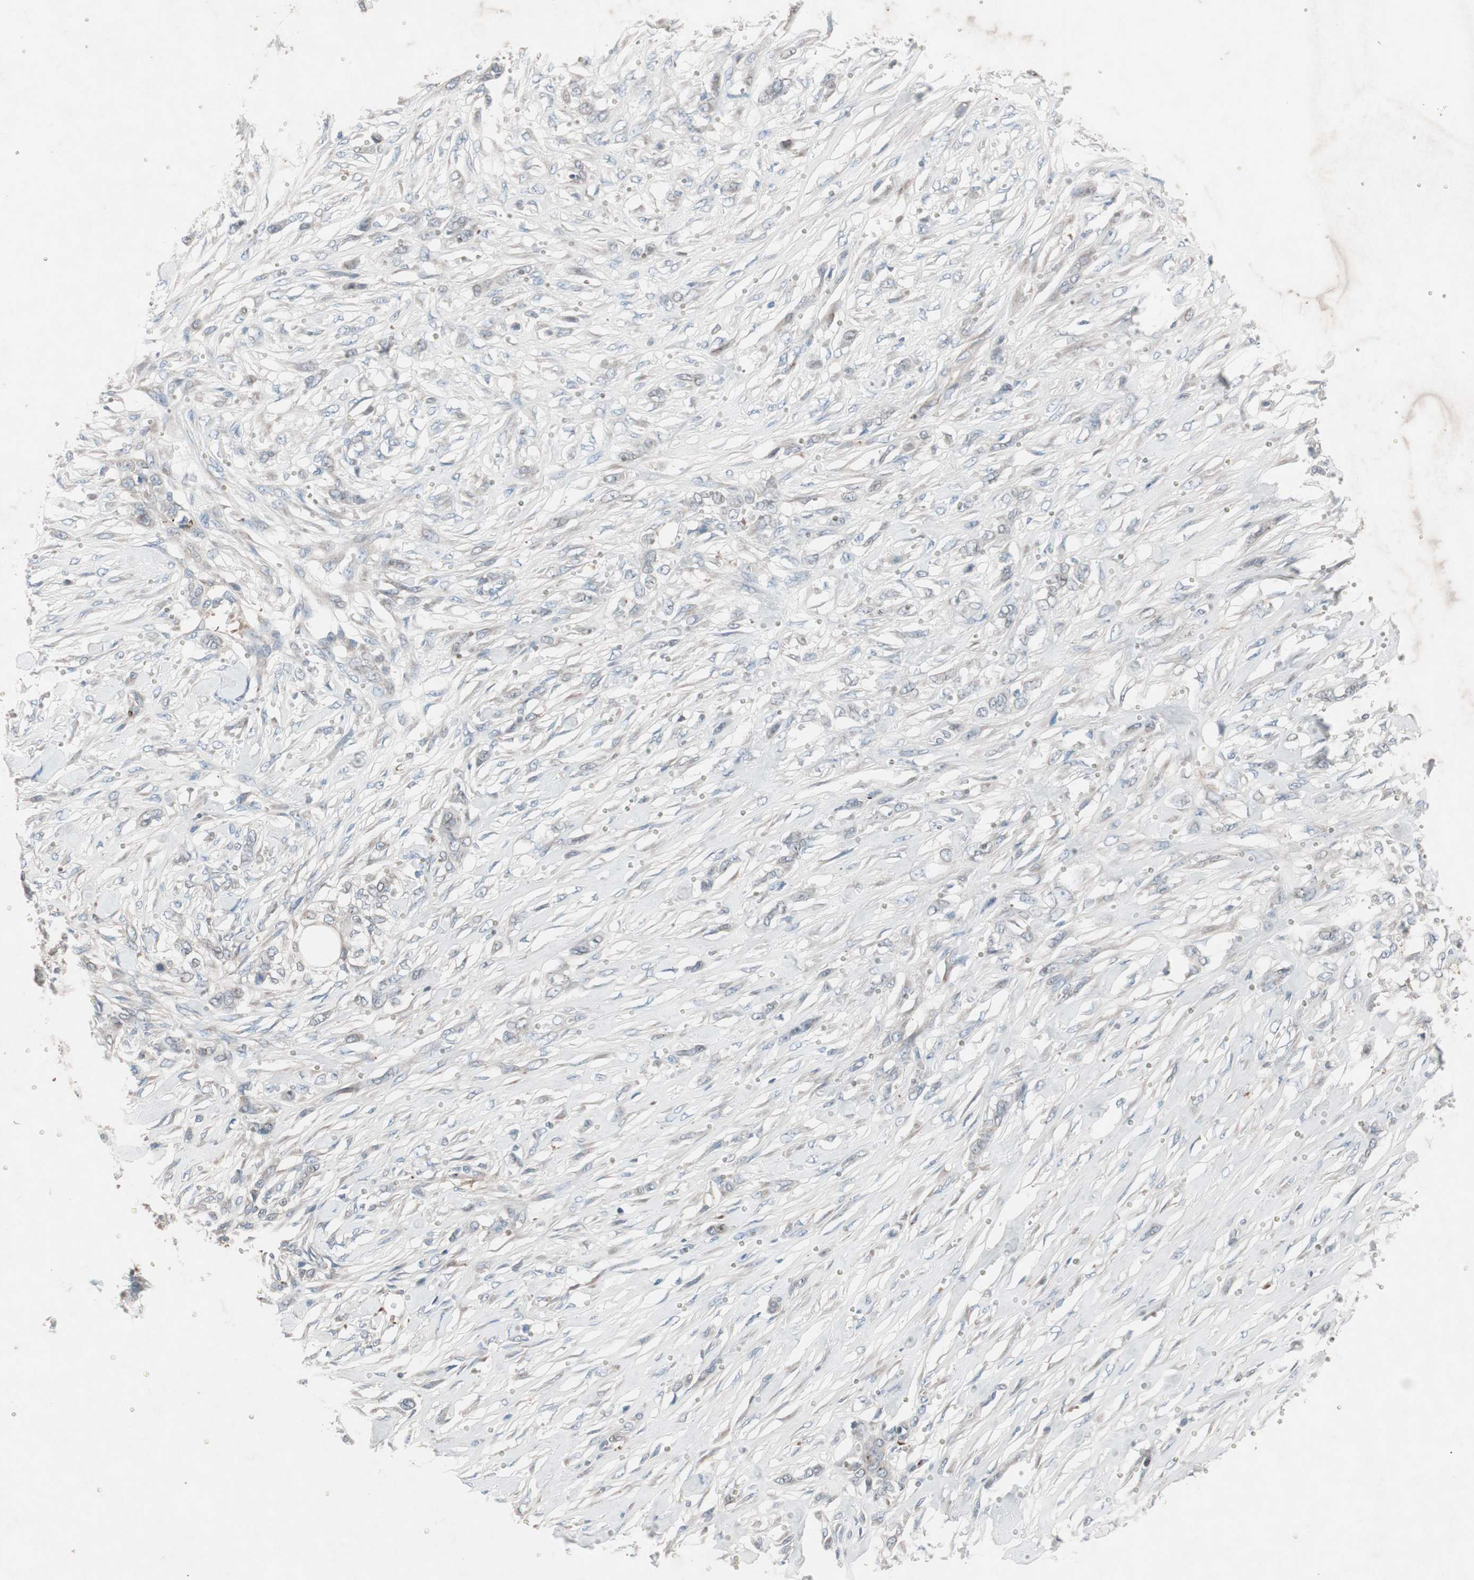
{"staining": {"intensity": "weak", "quantity": "25%-75%", "location": "cytoplasmic/membranous"}, "tissue": "skin cancer", "cell_type": "Tumor cells", "image_type": "cancer", "snomed": [{"axis": "morphology", "description": "Squamous cell carcinoma, NOS"}, {"axis": "topography", "description": "Skin"}], "caption": "This image reveals immunohistochemistry (IHC) staining of skin cancer, with low weak cytoplasmic/membranous staining in about 25%-75% of tumor cells.", "gene": "GRB7", "patient": {"sex": "female", "age": 59}}